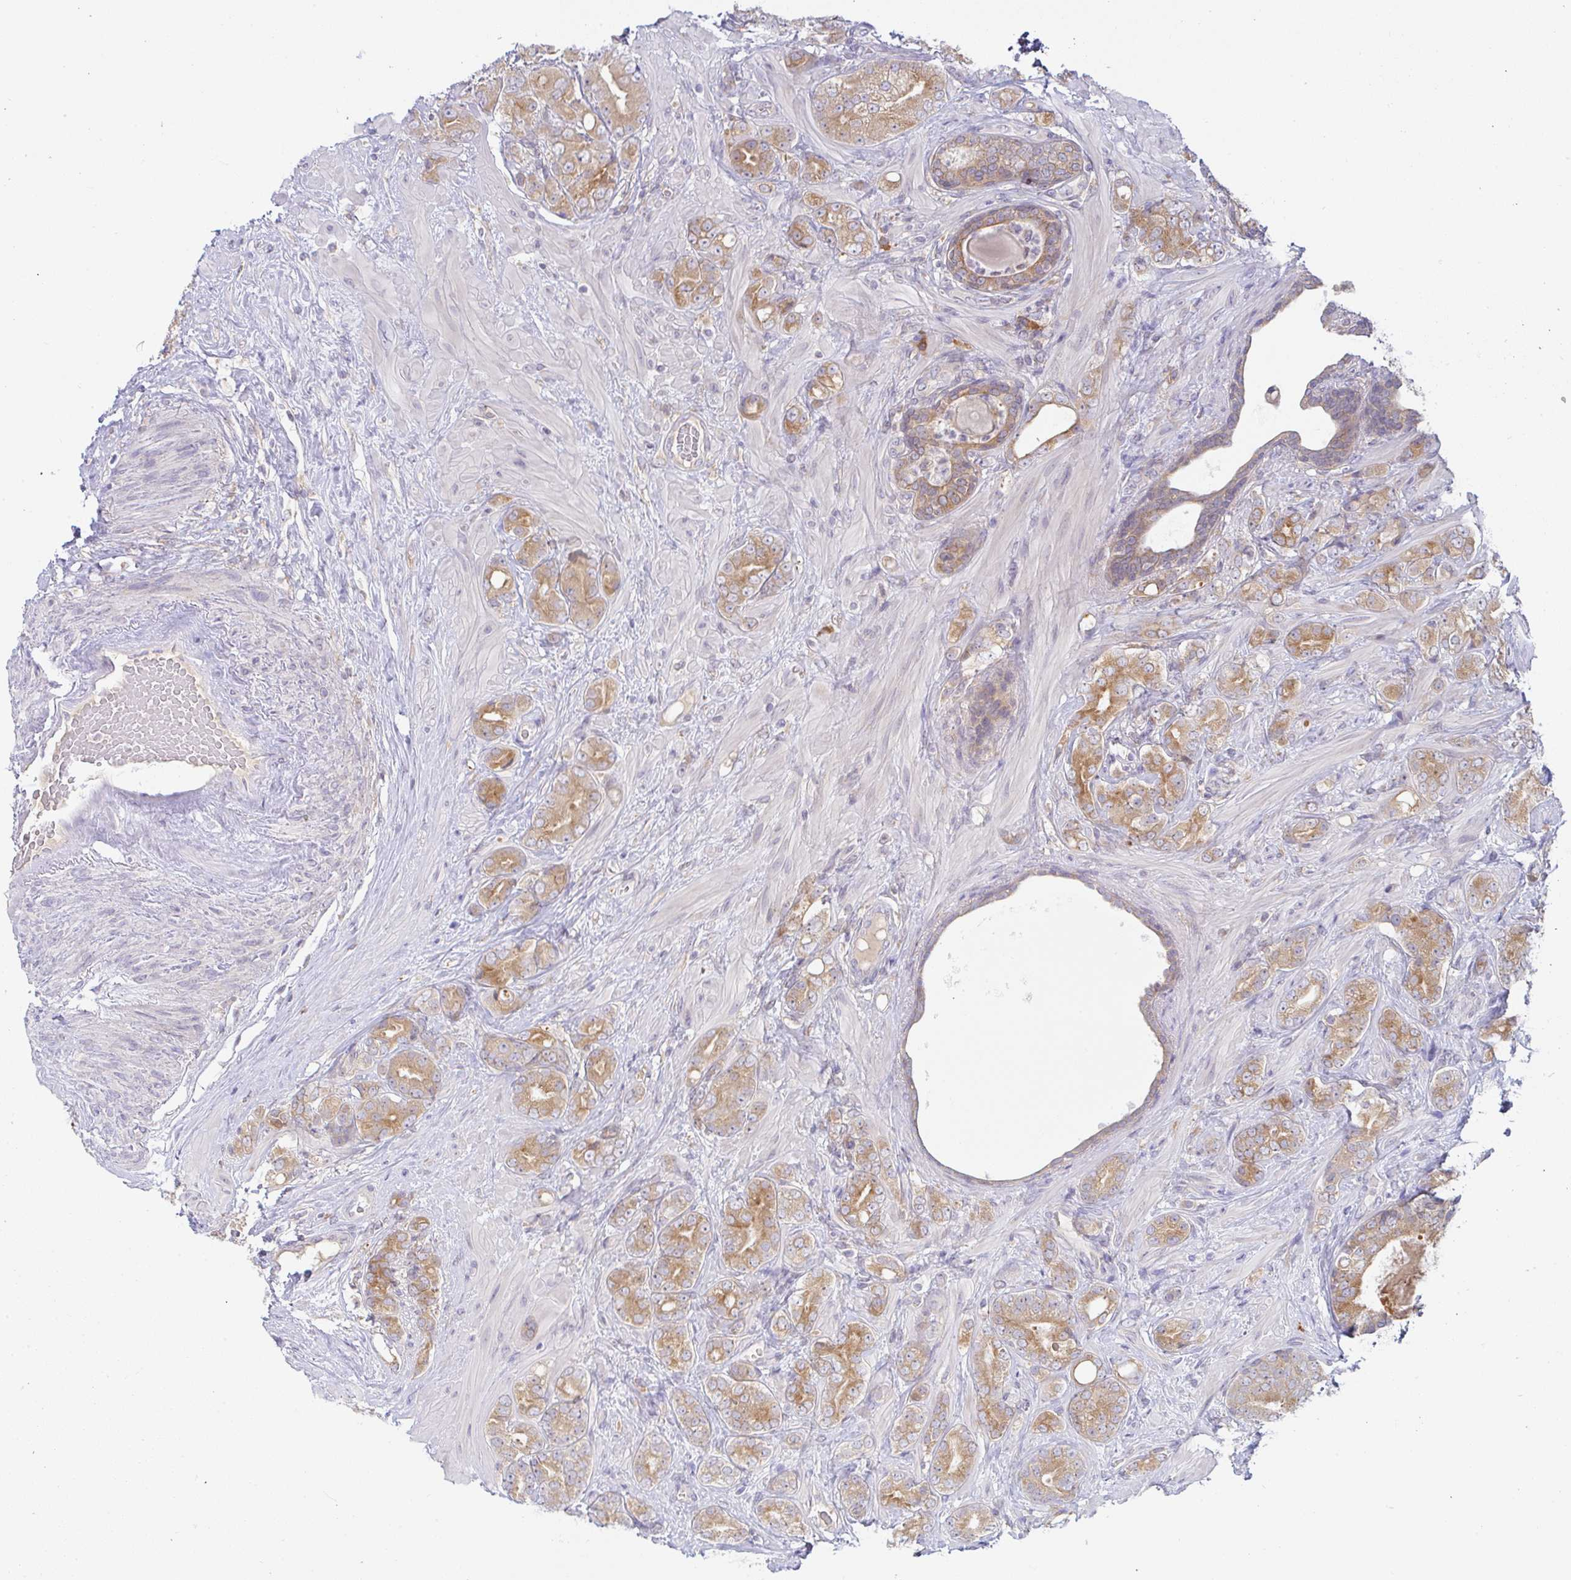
{"staining": {"intensity": "moderate", "quantity": ">75%", "location": "cytoplasmic/membranous"}, "tissue": "prostate cancer", "cell_type": "Tumor cells", "image_type": "cancer", "snomed": [{"axis": "morphology", "description": "Adenocarcinoma, High grade"}, {"axis": "topography", "description": "Prostate"}], "caption": "Prostate high-grade adenocarcinoma stained with a protein marker exhibits moderate staining in tumor cells.", "gene": "DERL2", "patient": {"sex": "male", "age": 62}}